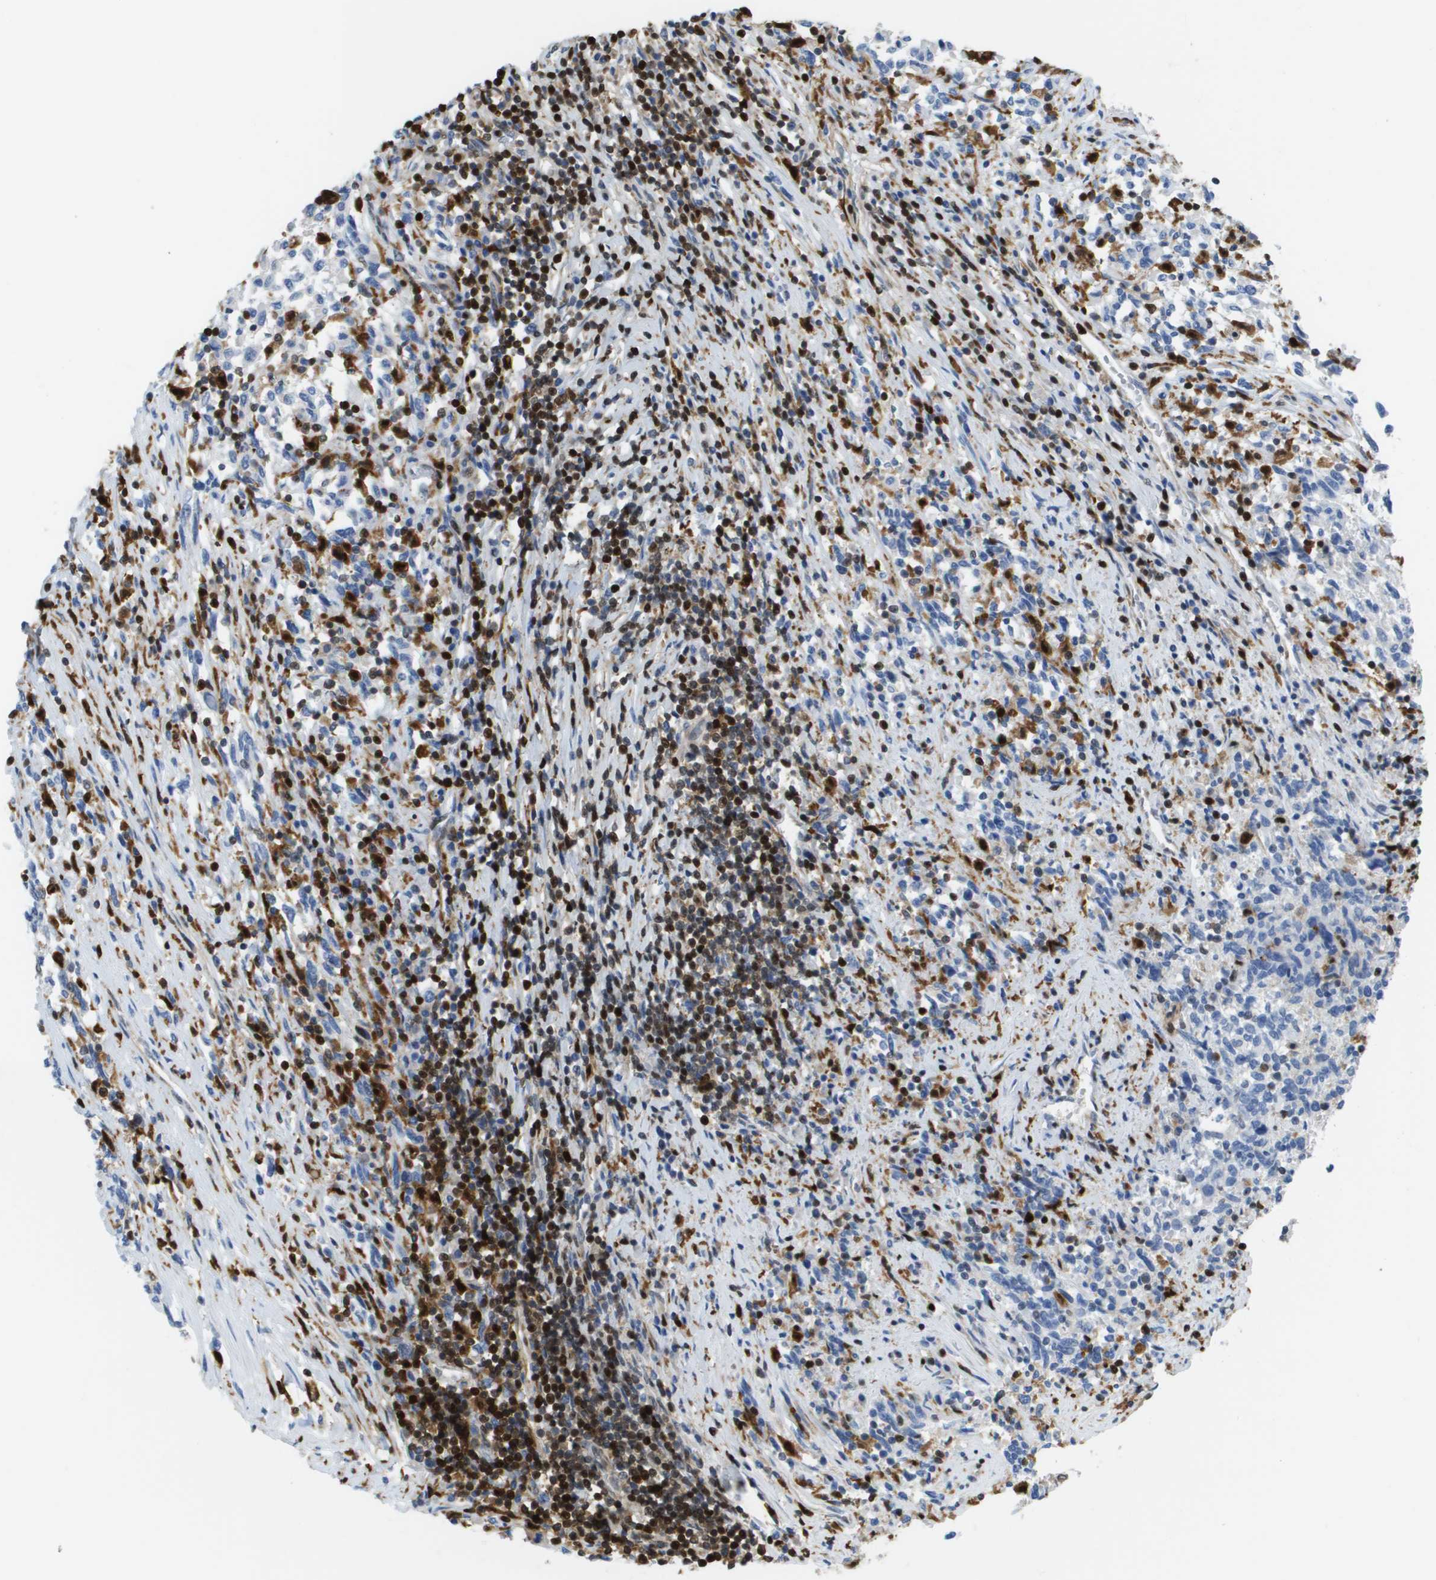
{"staining": {"intensity": "negative", "quantity": "none", "location": "none"}, "tissue": "melanoma", "cell_type": "Tumor cells", "image_type": "cancer", "snomed": [{"axis": "morphology", "description": "Malignant melanoma, Metastatic site"}, {"axis": "topography", "description": "Lymph node"}], "caption": "Image shows no significant protein staining in tumor cells of malignant melanoma (metastatic site).", "gene": "DOCK5", "patient": {"sex": "male", "age": 61}}